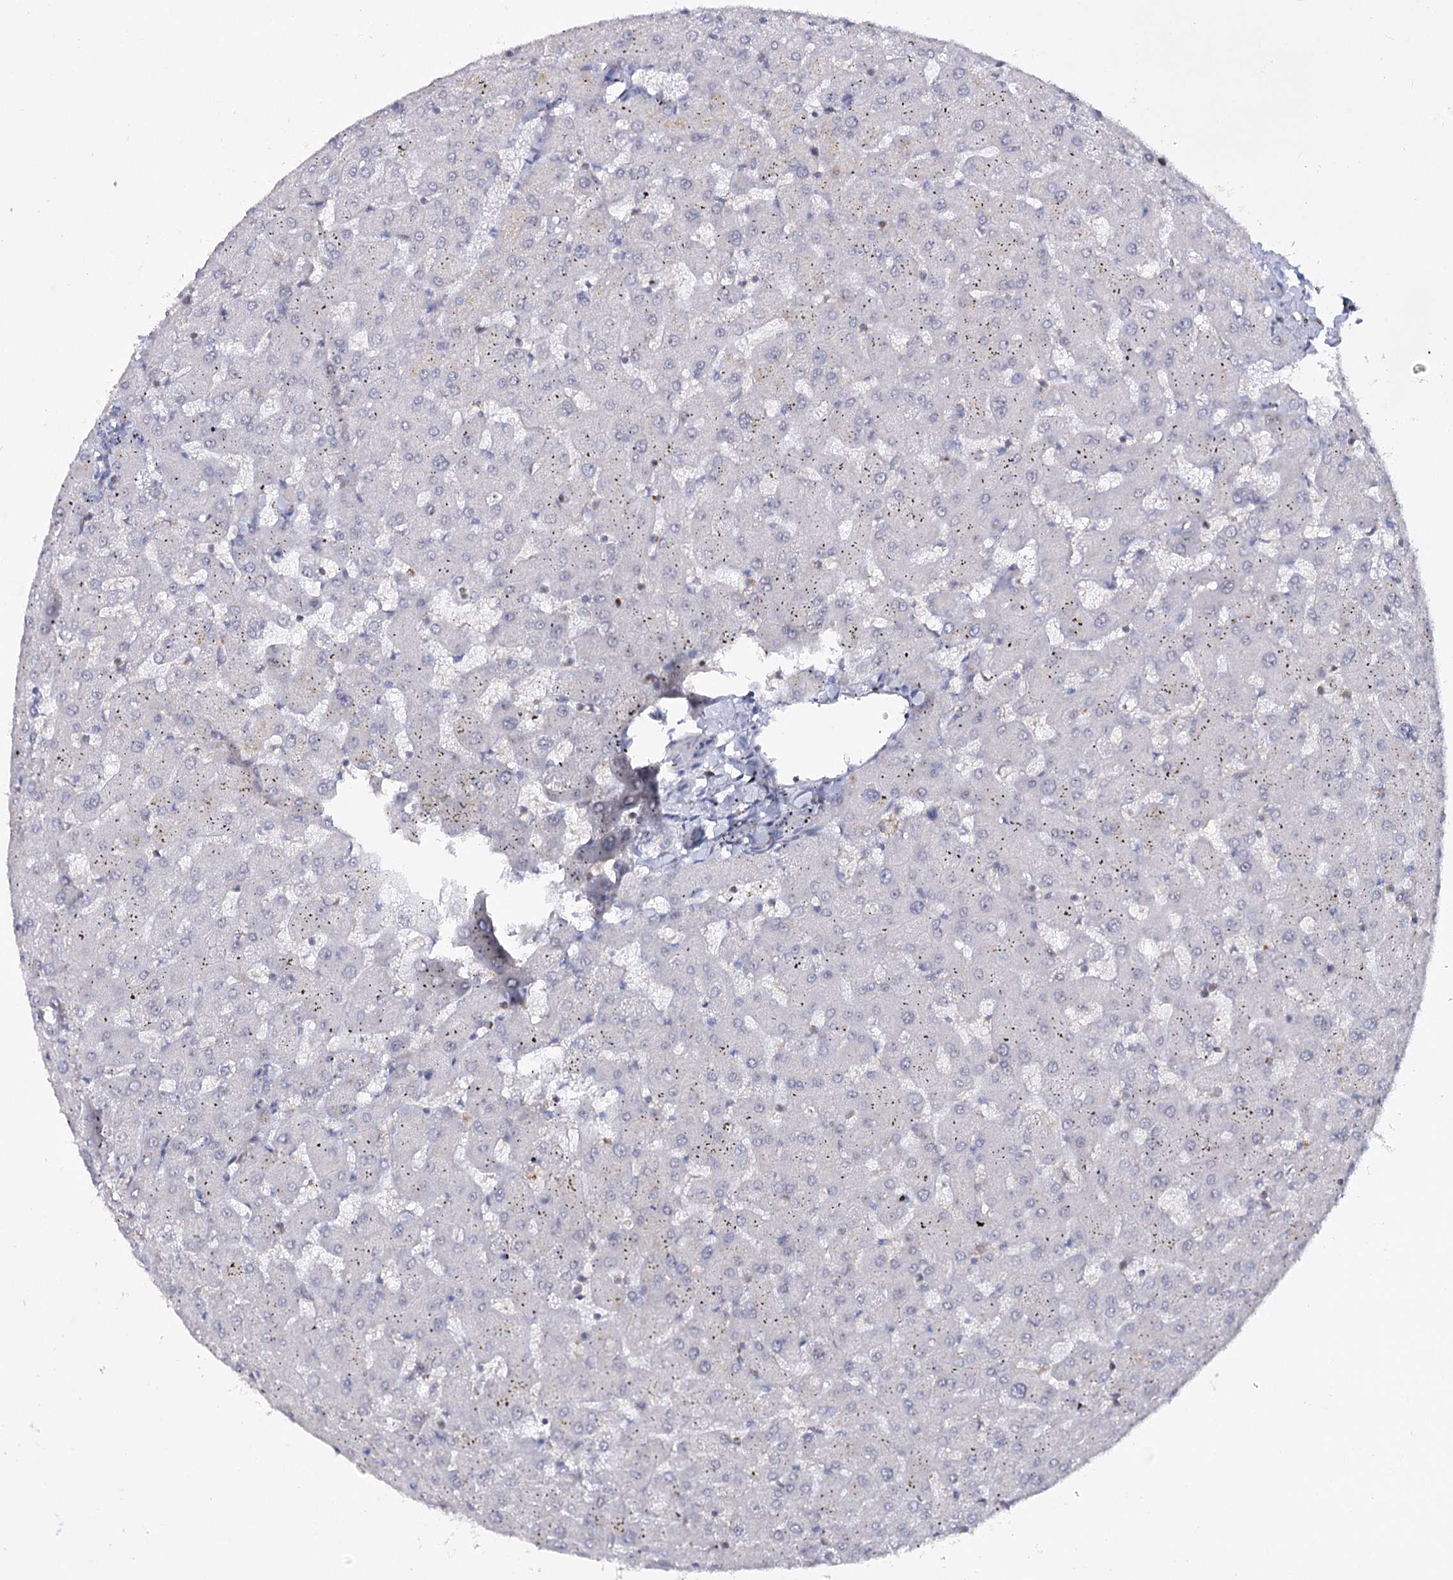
{"staining": {"intensity": "negative", "quantity": "none", "location": "none"}, "tissue": "liver", "cell_type": "Cholangiocytes", "image_type": "normal", "snomed": [{"axis": "morphology", "description": "Normal tissue, NOS"}, {"axis": "topography", "description": "Liver"}], "caption": "This is an IHC image of benign human liver. There is no positivity in cholangiocytes.", "gene": "ZC3H8", "patient": {"sex": "female", "age": 63}}